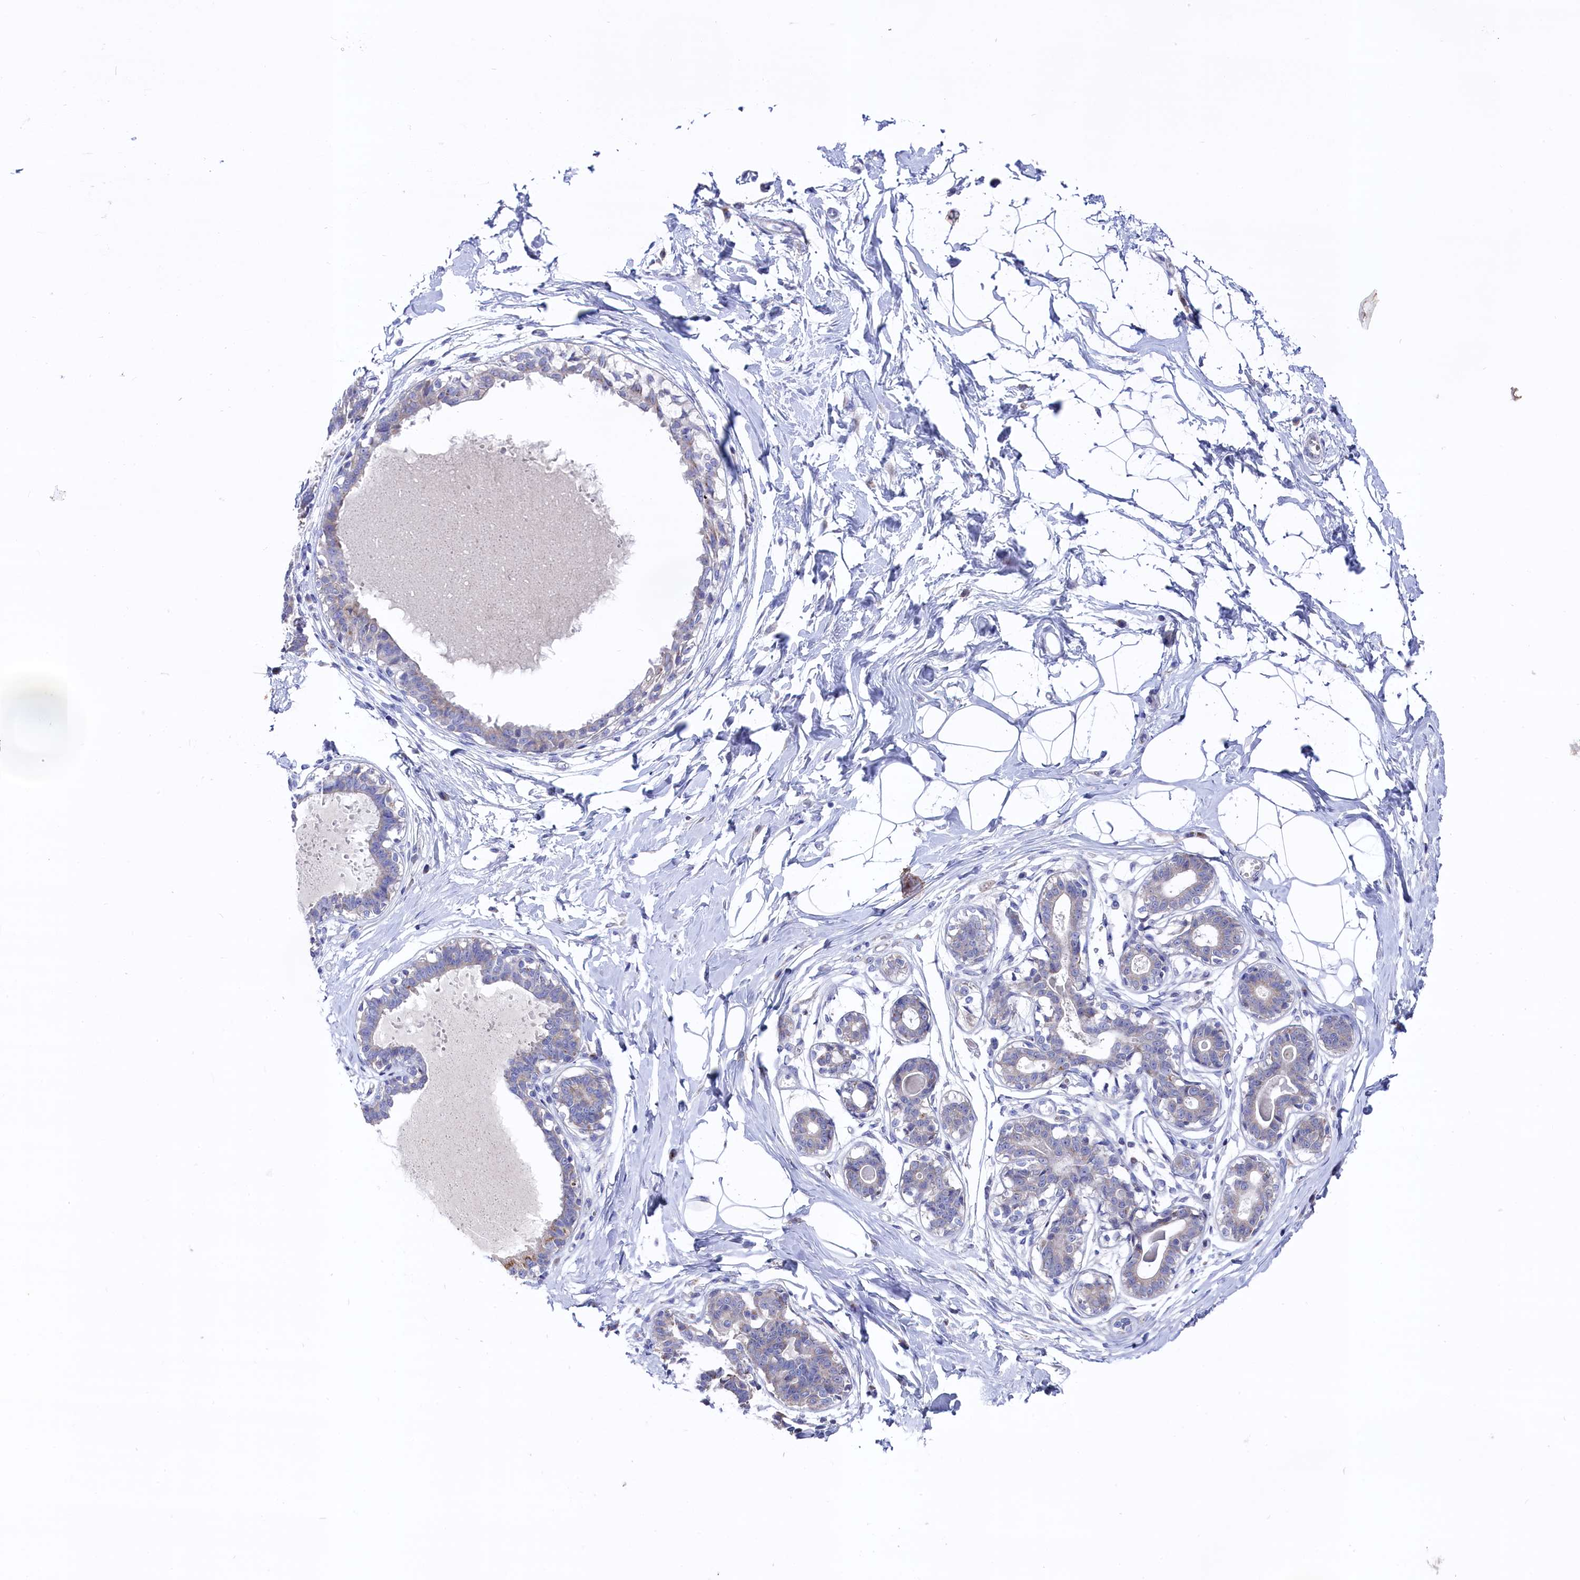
{"staining": {"intensity": "negative", "quantity": "none", "location": "none"}, "tissue": "breast", "cell_type": "Adipocytes", "image_type": "normal", "snomed": [{"axis": "morphology", "description": "Normal tissue, NOS"}, {"axis": "topography", "description": "Breast"}], "caption": "Immunohistochemistry image of unremarkable breast stained for a protein (brown), which demonstrates no positivity in adipocytes. (Brightfield microscopy of DAB IHC at high magnification).", "gene": "GPR108", "patient": {"sex": "female", "age": 45}}